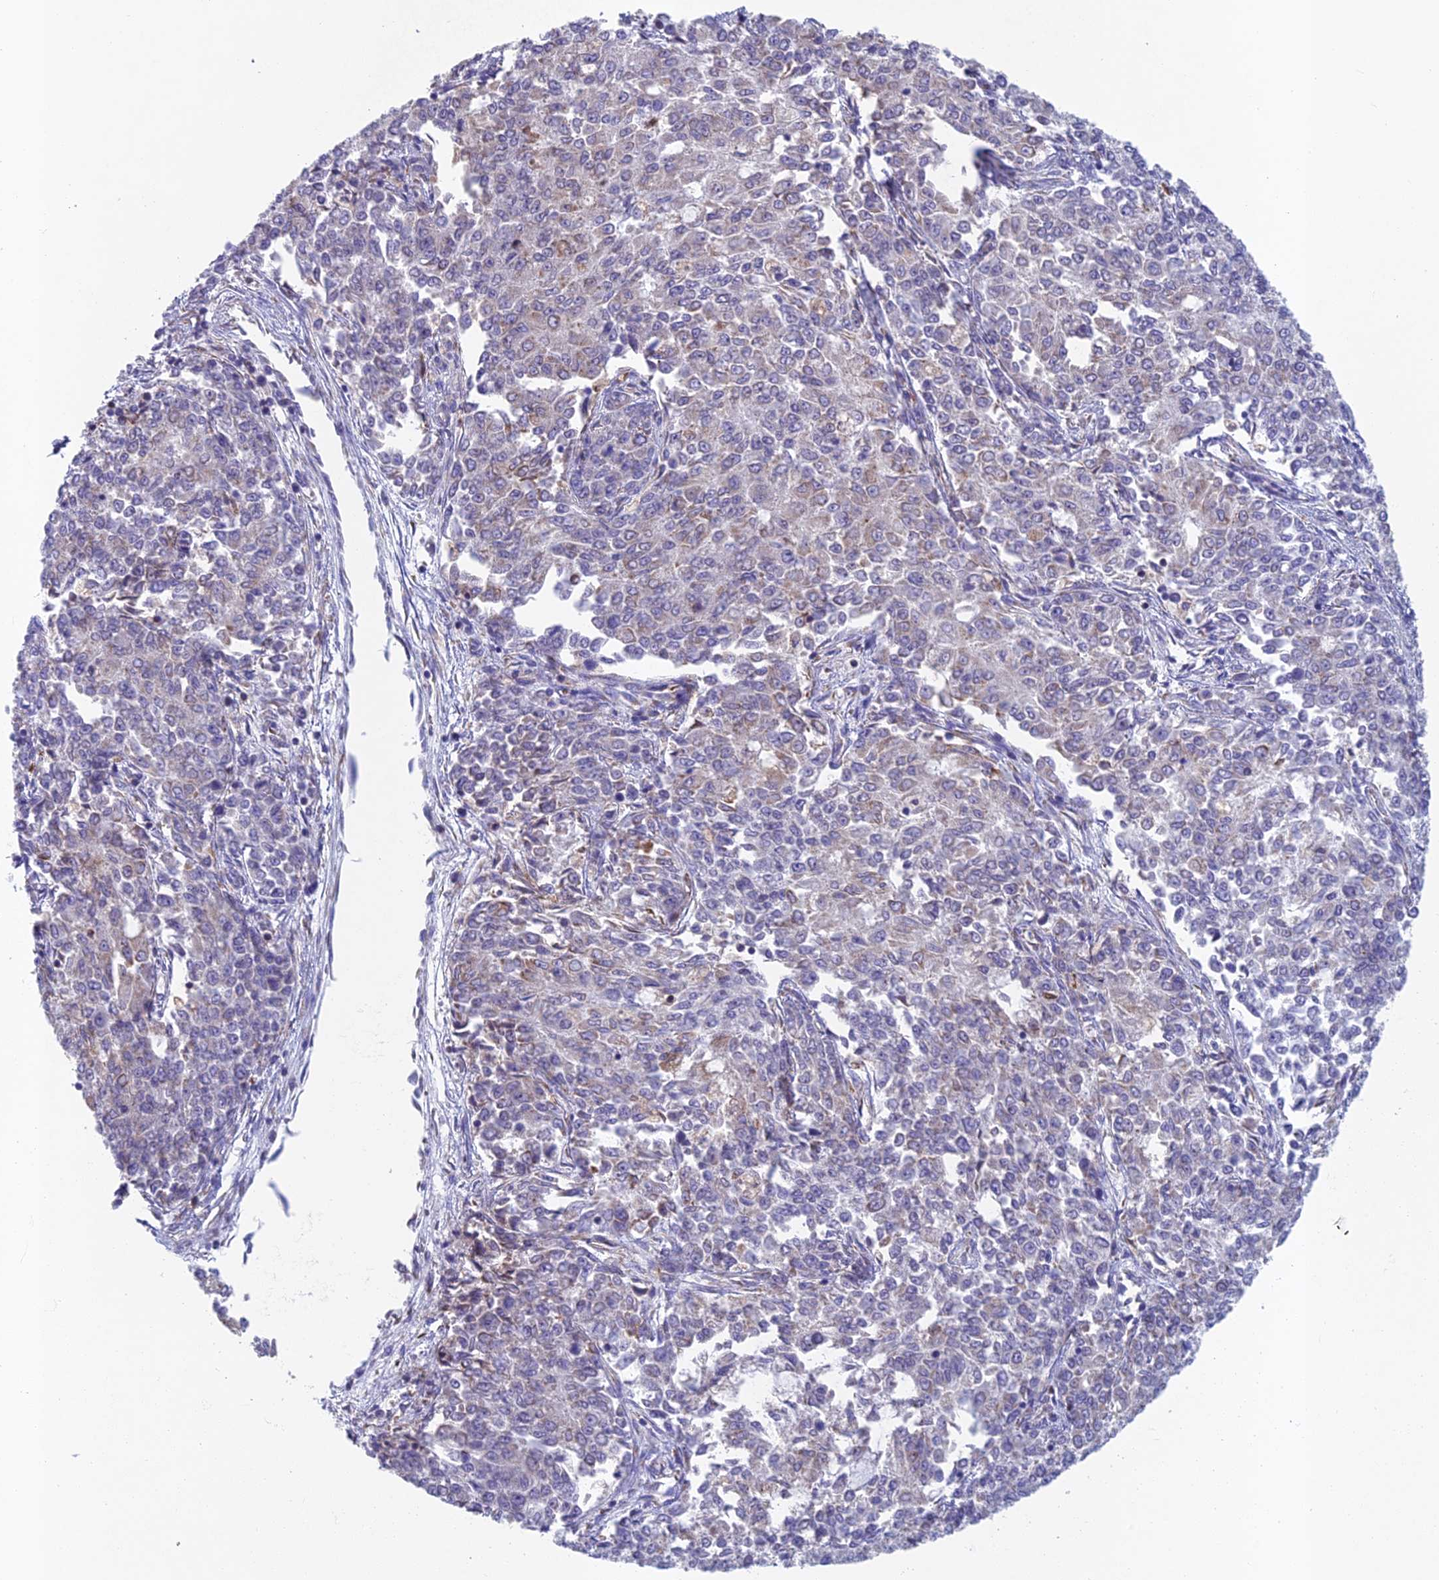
{"staining": {"intensity": "negative", "quantity": "none", "location": "none"}, "tissue": "endometrial cancer", "cell_type": "Tumor cells", "image_type": "cancer", "snomed": [{"axis": "morphology", "description": "Adenocarcinoma, NOS"}, {"axis": "topography", "description": "Endometrium"}], "caption": "Tumor cells show no significant expression in adenocarcinoma (endometrial).", "gene": "ABI3BP", "patient": {"sex": "female", "age": 50}}